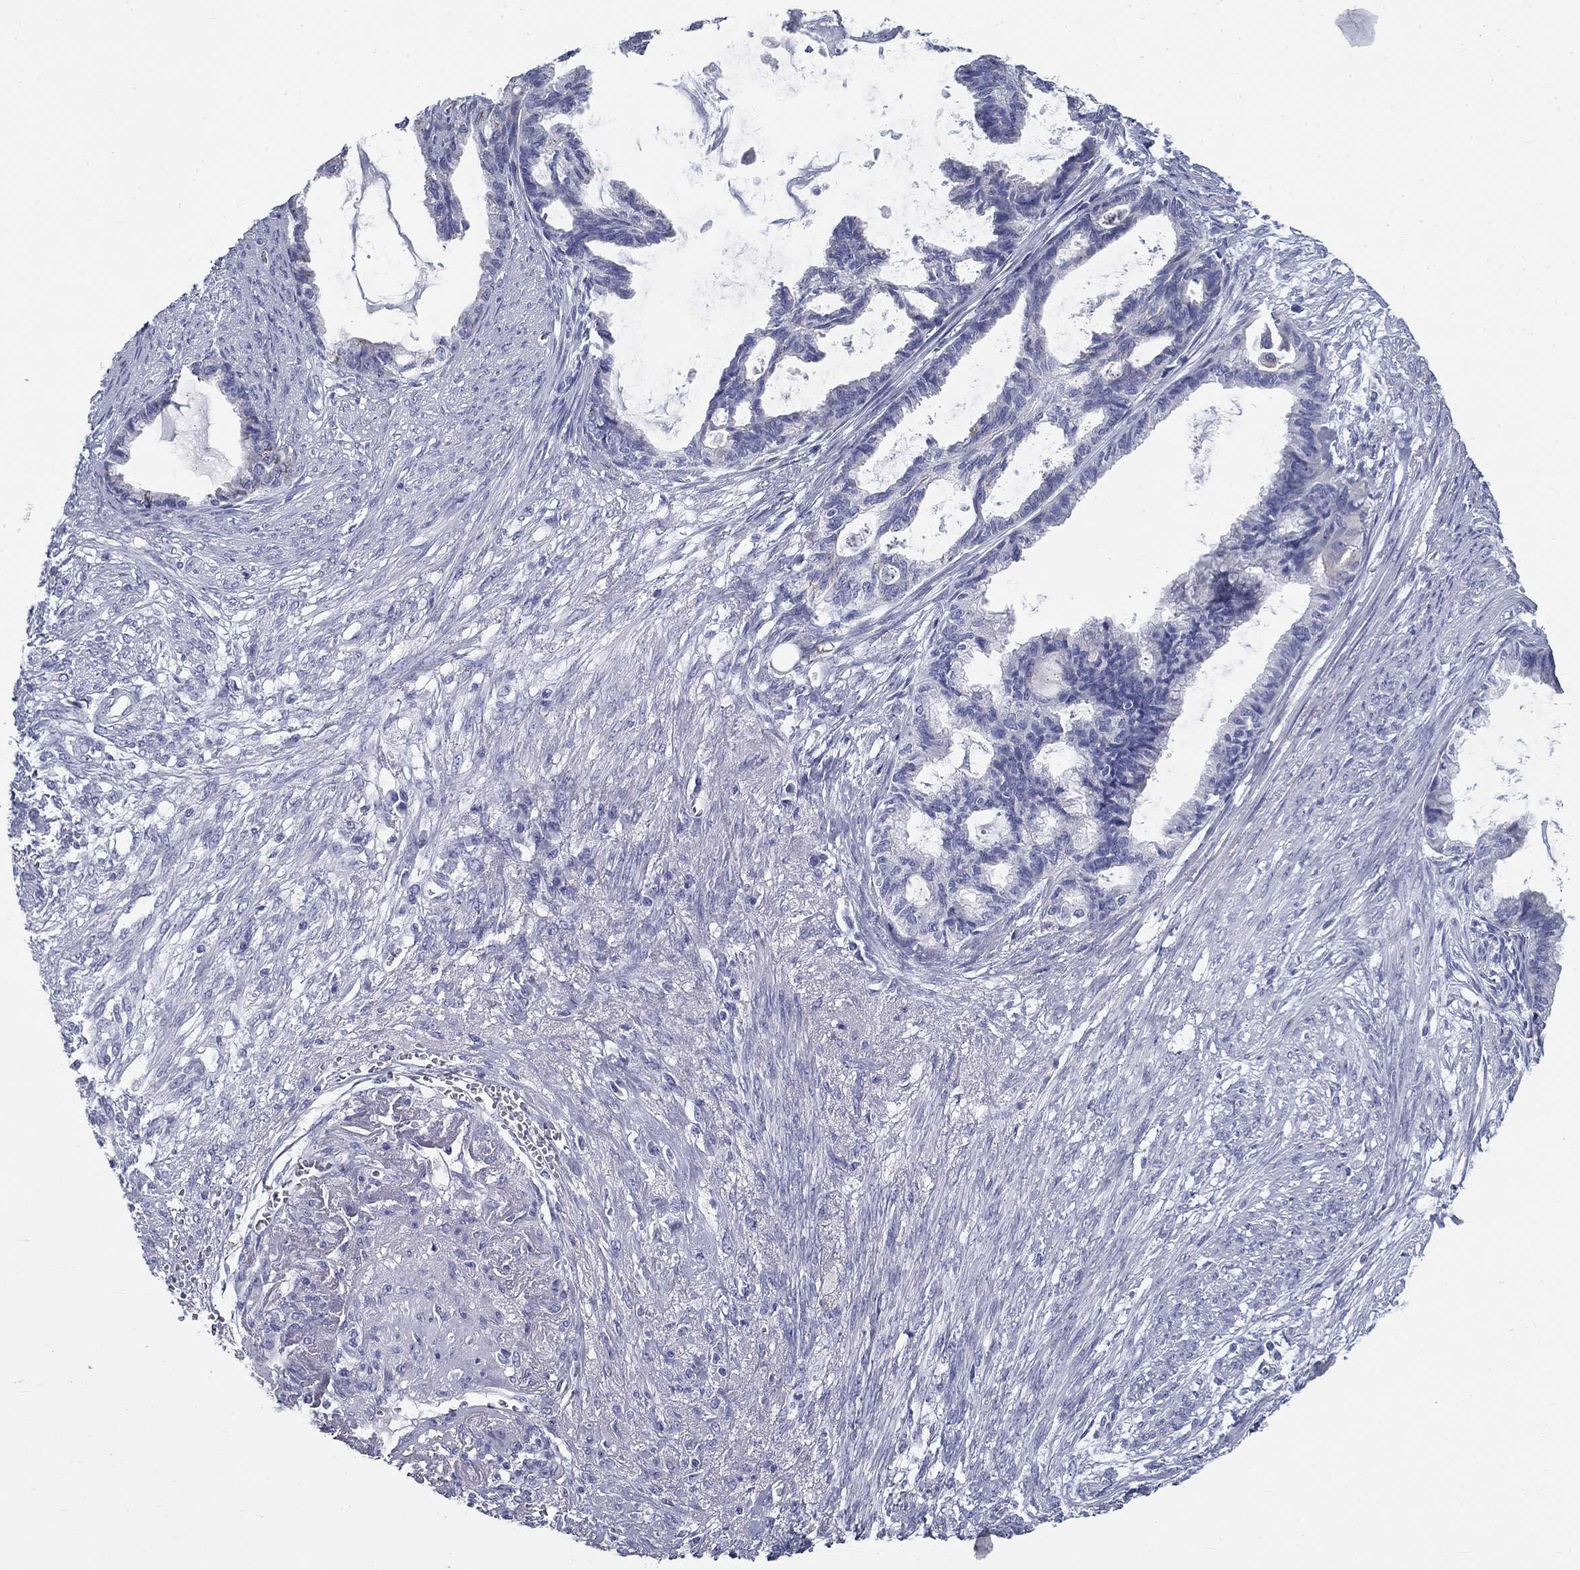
{"staining": {"intensity": "negative", "quantity": "none", "location": "none"}, "tissue": "endometrial cancer", "cell_type": "Tumor cells", "image_type": "cancer", "snomed": [{"axis": "morphology", "description": "Adenocarcinoma, NOS"}, {"axis": "topography", "description": "Endometrium"}], "caption": "DAB (3,3'-diaminobenzidine) immunohistochemical staining of human endometrial cancer displays no significant positivity in tumor cells.", "gene": "GALNTL5", "patient": {"sex": "female", "age": 86}}